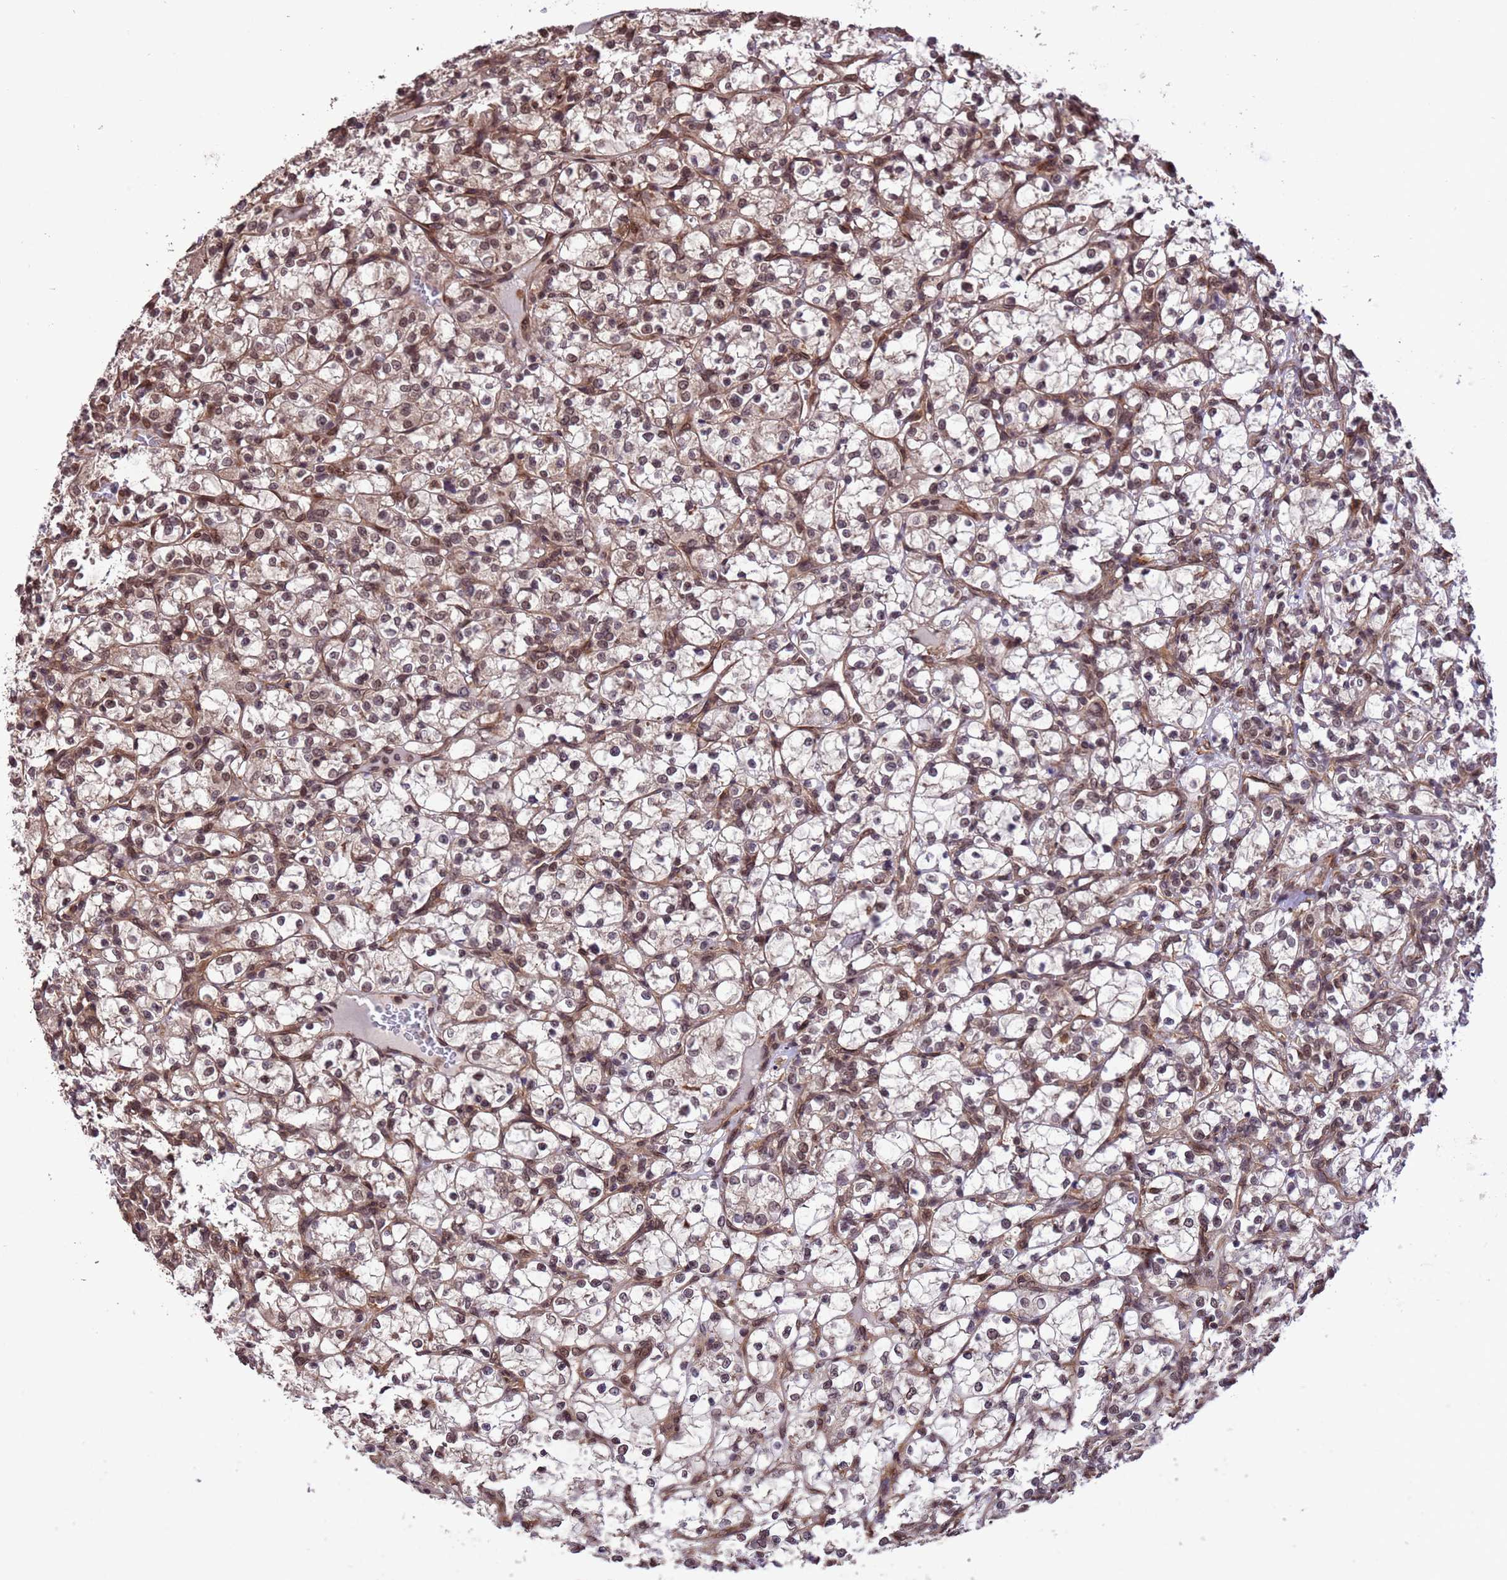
{"staining": {"intensity": "moderate", "quantity": "25%-75%", "location": "nuclear"}, "tissue": "renal cancer", "cell_type": "Tumor cells", "image_type": "cancer", "snomed": [{"axis": "morphology", "description": "Adenocarcinoma, NOS"}, {"axis": "topography", "description": "Kidney"}], "caption": "Moderate nuclear positivity is appreciated in about 25%-75% of tumor cells in renal adenocarcinoma. (Stains: DAB in brown, nuclei in blue, Microscopy: brightfield microscopy at high magnification).", "gene": "VSTM4", "patient": {"sex": "female", "age": 69}}